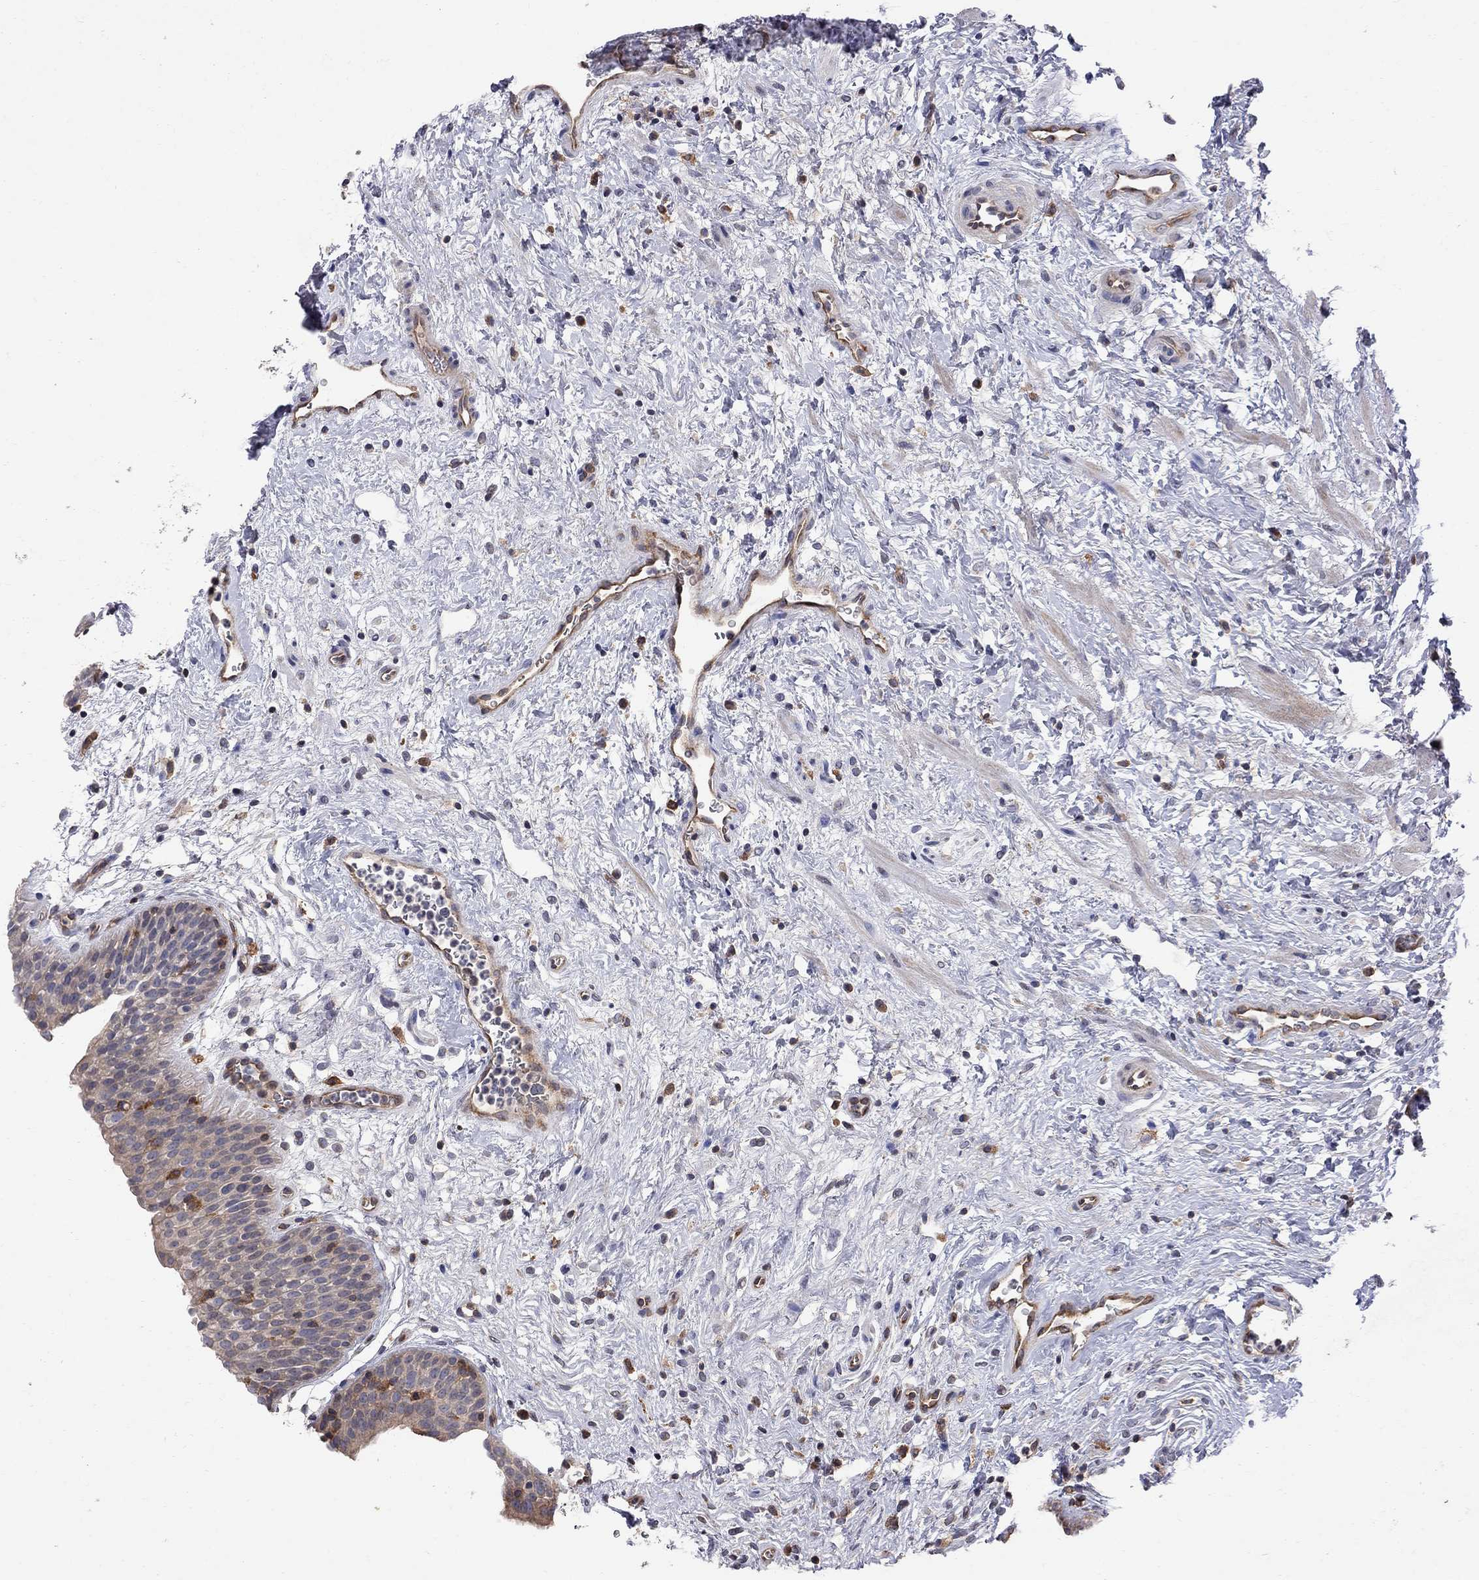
{"staining": {"intensity": "negative", "quantity": "none", "location": "none"}, "tissue": "urinary bladder", "cell_type": "Urothelial cells", "image_type": "normal", "snomed": [{"axis": "morphology", "description": "Normal tissue, NOS"}, {"axis": "topography", "description": "Urinary bladder"}], "caption": "Human urinary bladder stained for a protein using IHC reveals no expression in urothelial cells.", "gene": "ABI3", "patient": {"sex": "male", "age": 37}}